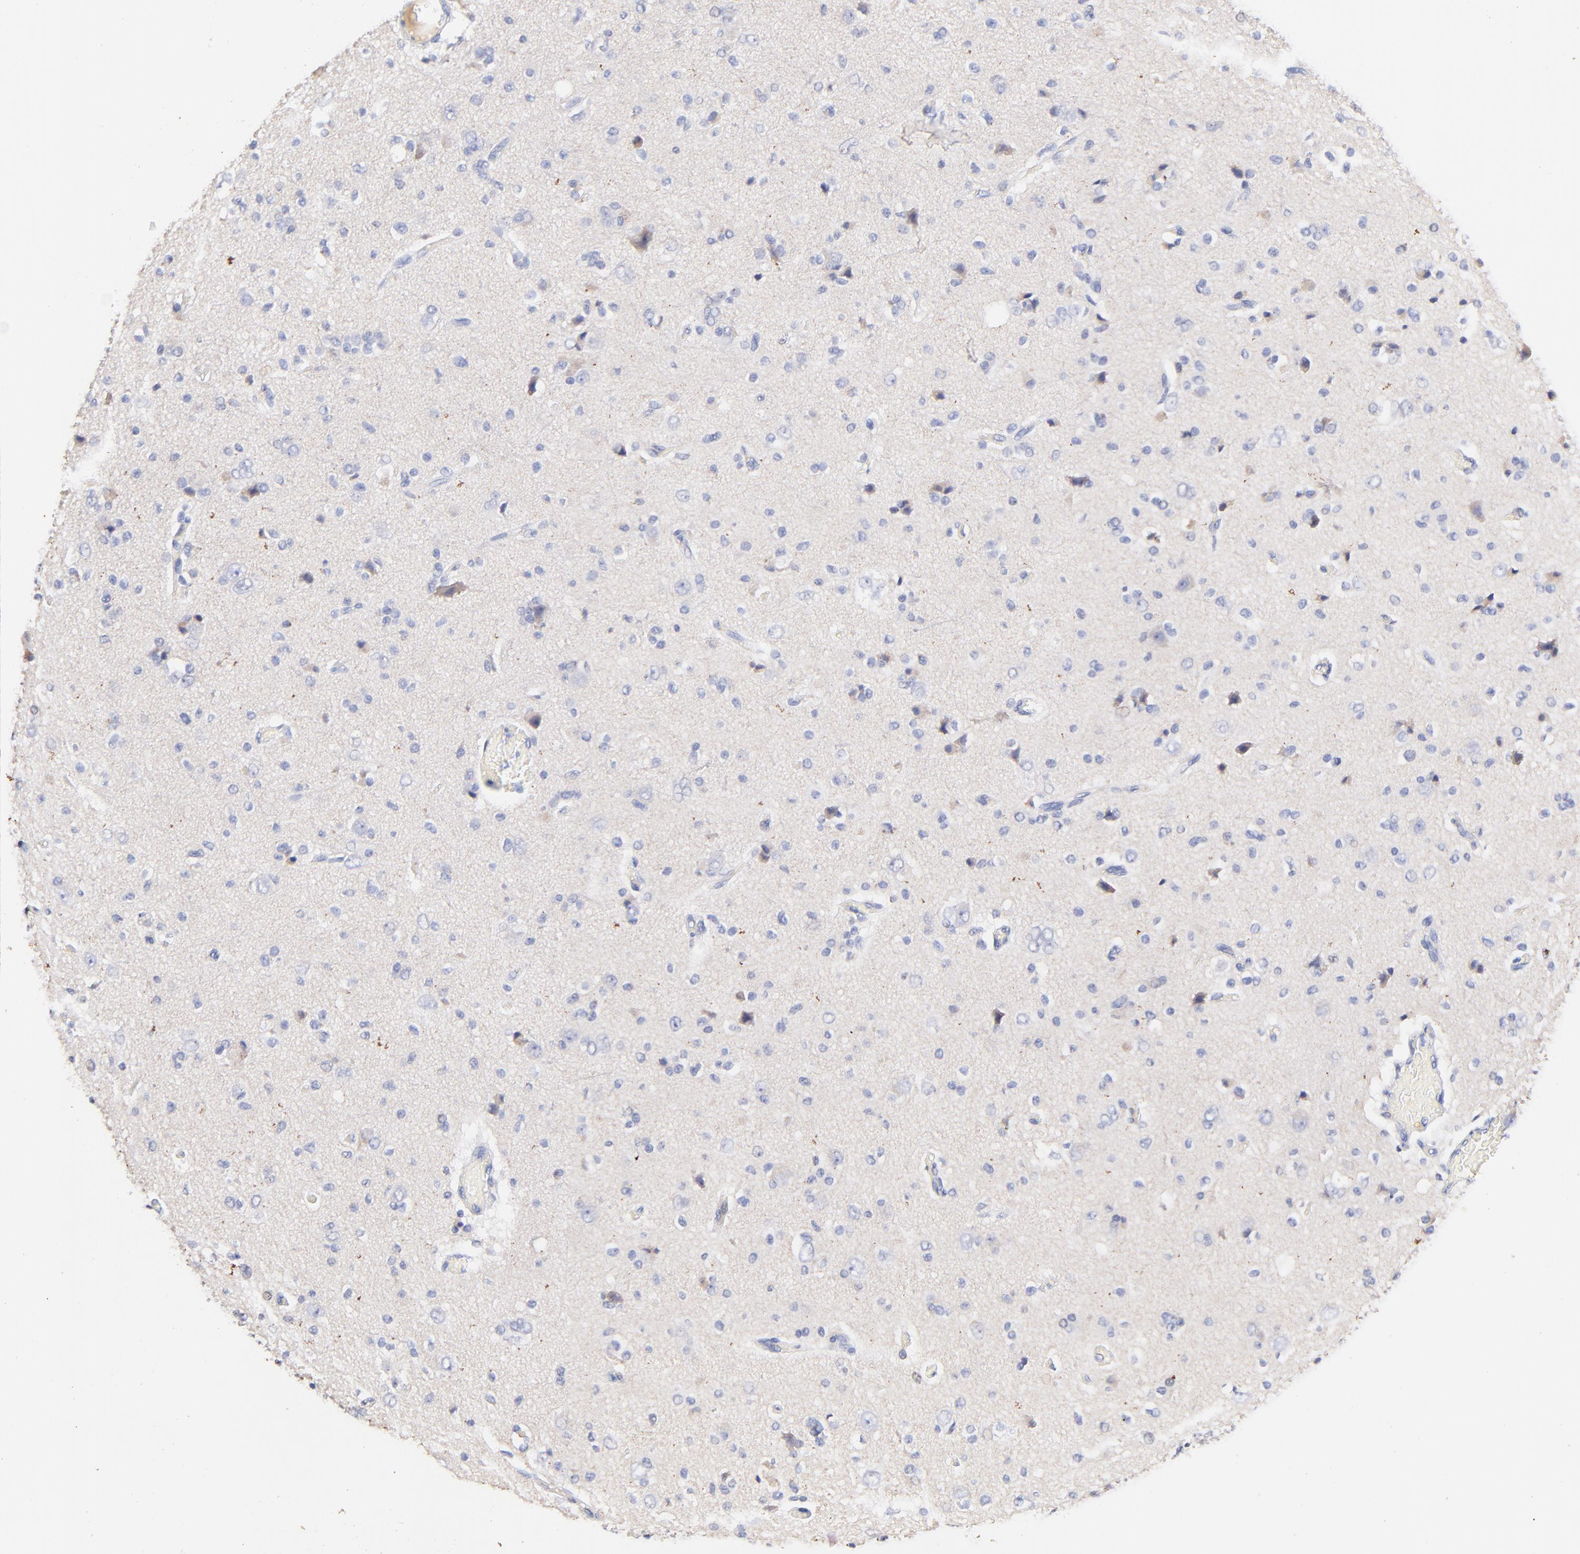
{"staining": {"intensity": "weak", "quantity": "<25%", "location": "cytoplasmic/membranous"}, "tissue": "glioma", "cell_type": "Tumor cells", "image_type": "cancer", "snomed": [{"axis": "morphology", "description": "Glioma, malignant, High grade"}, {"axis": "topography", "description": "Brain"}], "caption": "Tumor cells are negative for protein expression in human glioma.", "gene": "IGLV7-43", "patient": {"sex": "male", "age": 47}}